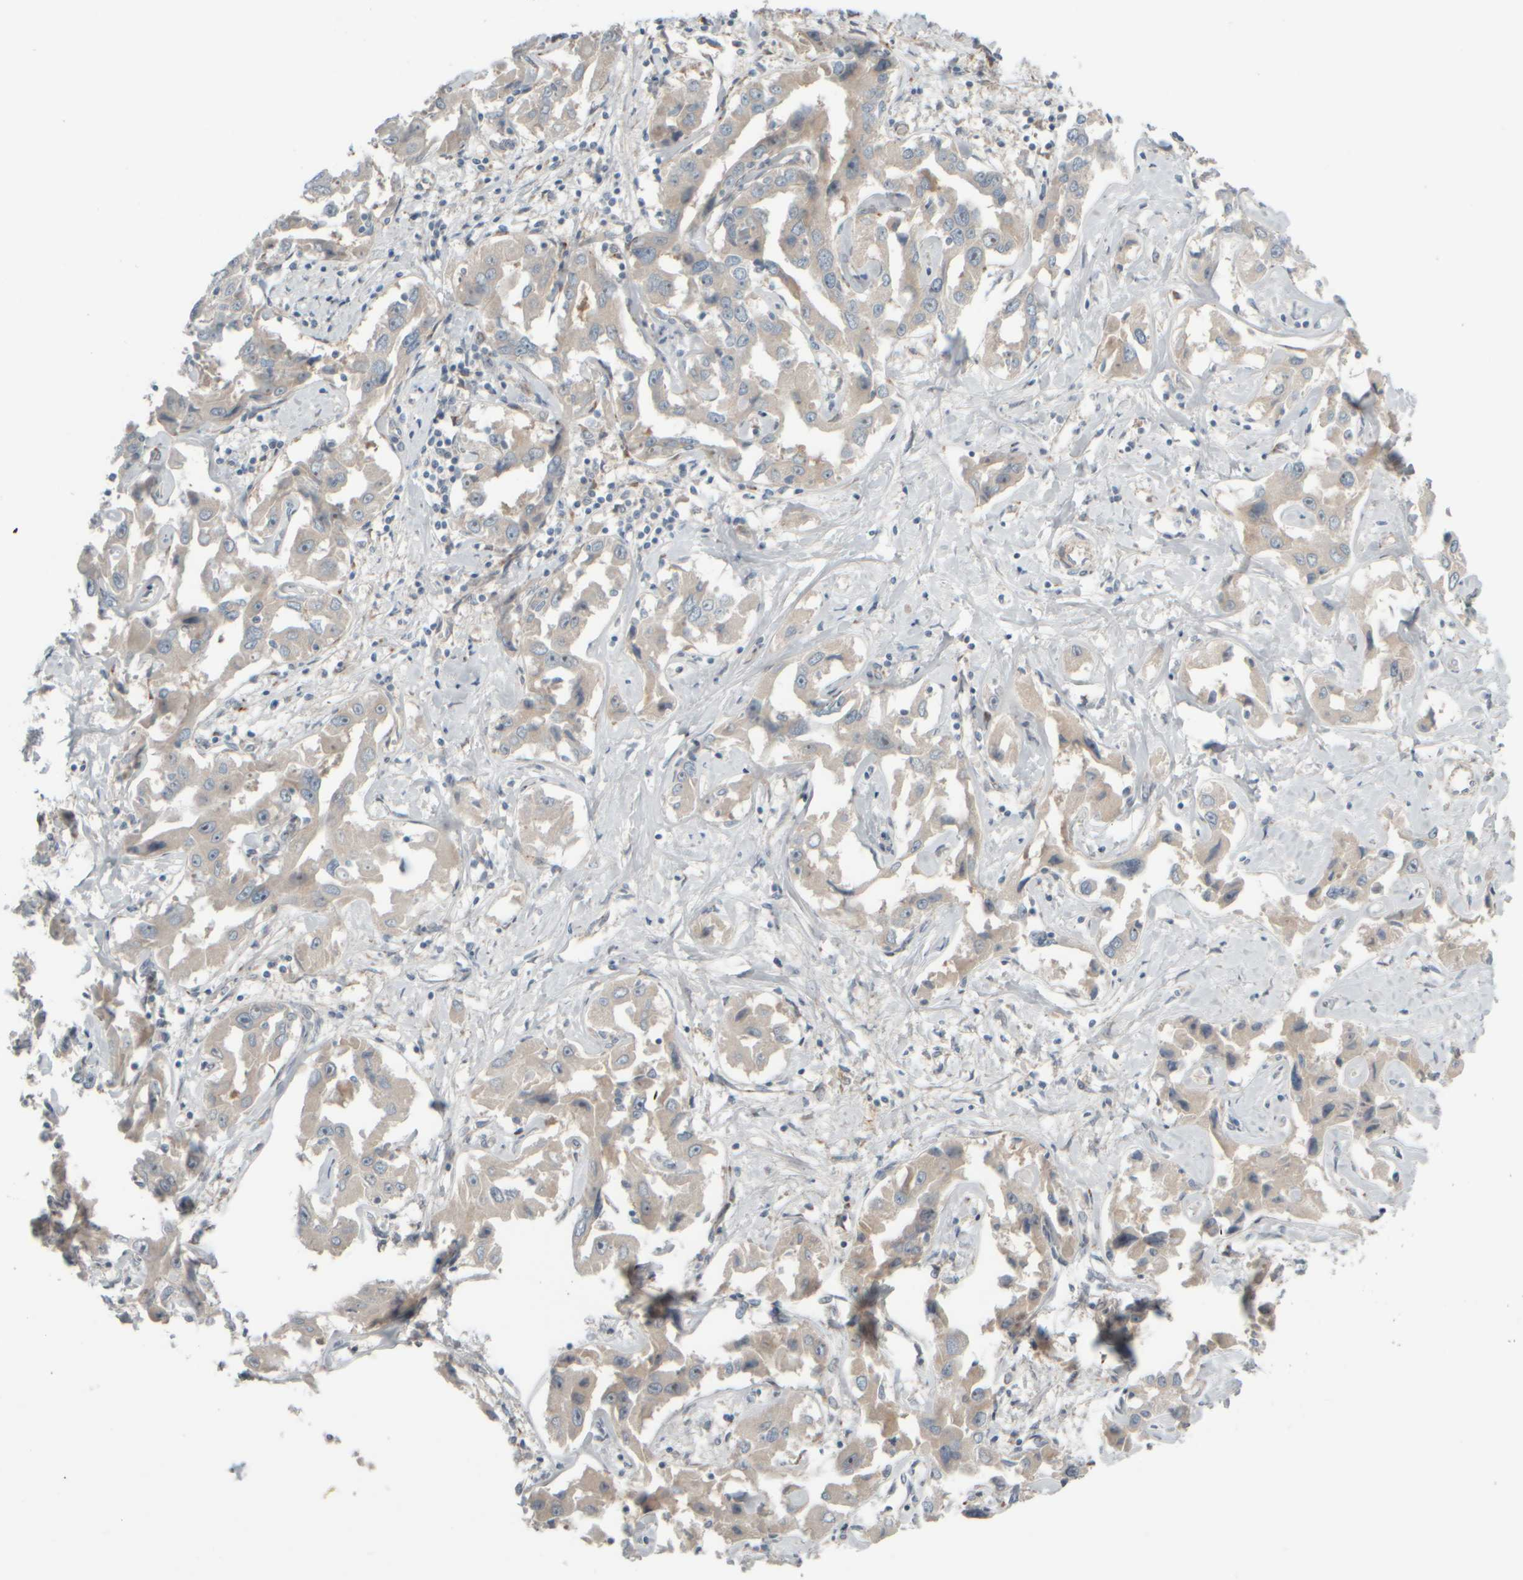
{"staining": {"intensity": "negative", "quantity": "none", "location": "none"}, "tissue": "liver cancer", "cell_type": "Tumor cells", "image_type": "cancer", "snomed": [{"axis": "morphology", "description": "Cholangiocarcinoma"}, {"axis": "topography", "description": "Liver"}], "caption": "Liver cancer (cholangiocarcinoma) stained for a protein using immunohistochemistry demonstrates no expression tumor cells.", "gene": "HGS", "patient": {"sex": "male", "age": 59}}